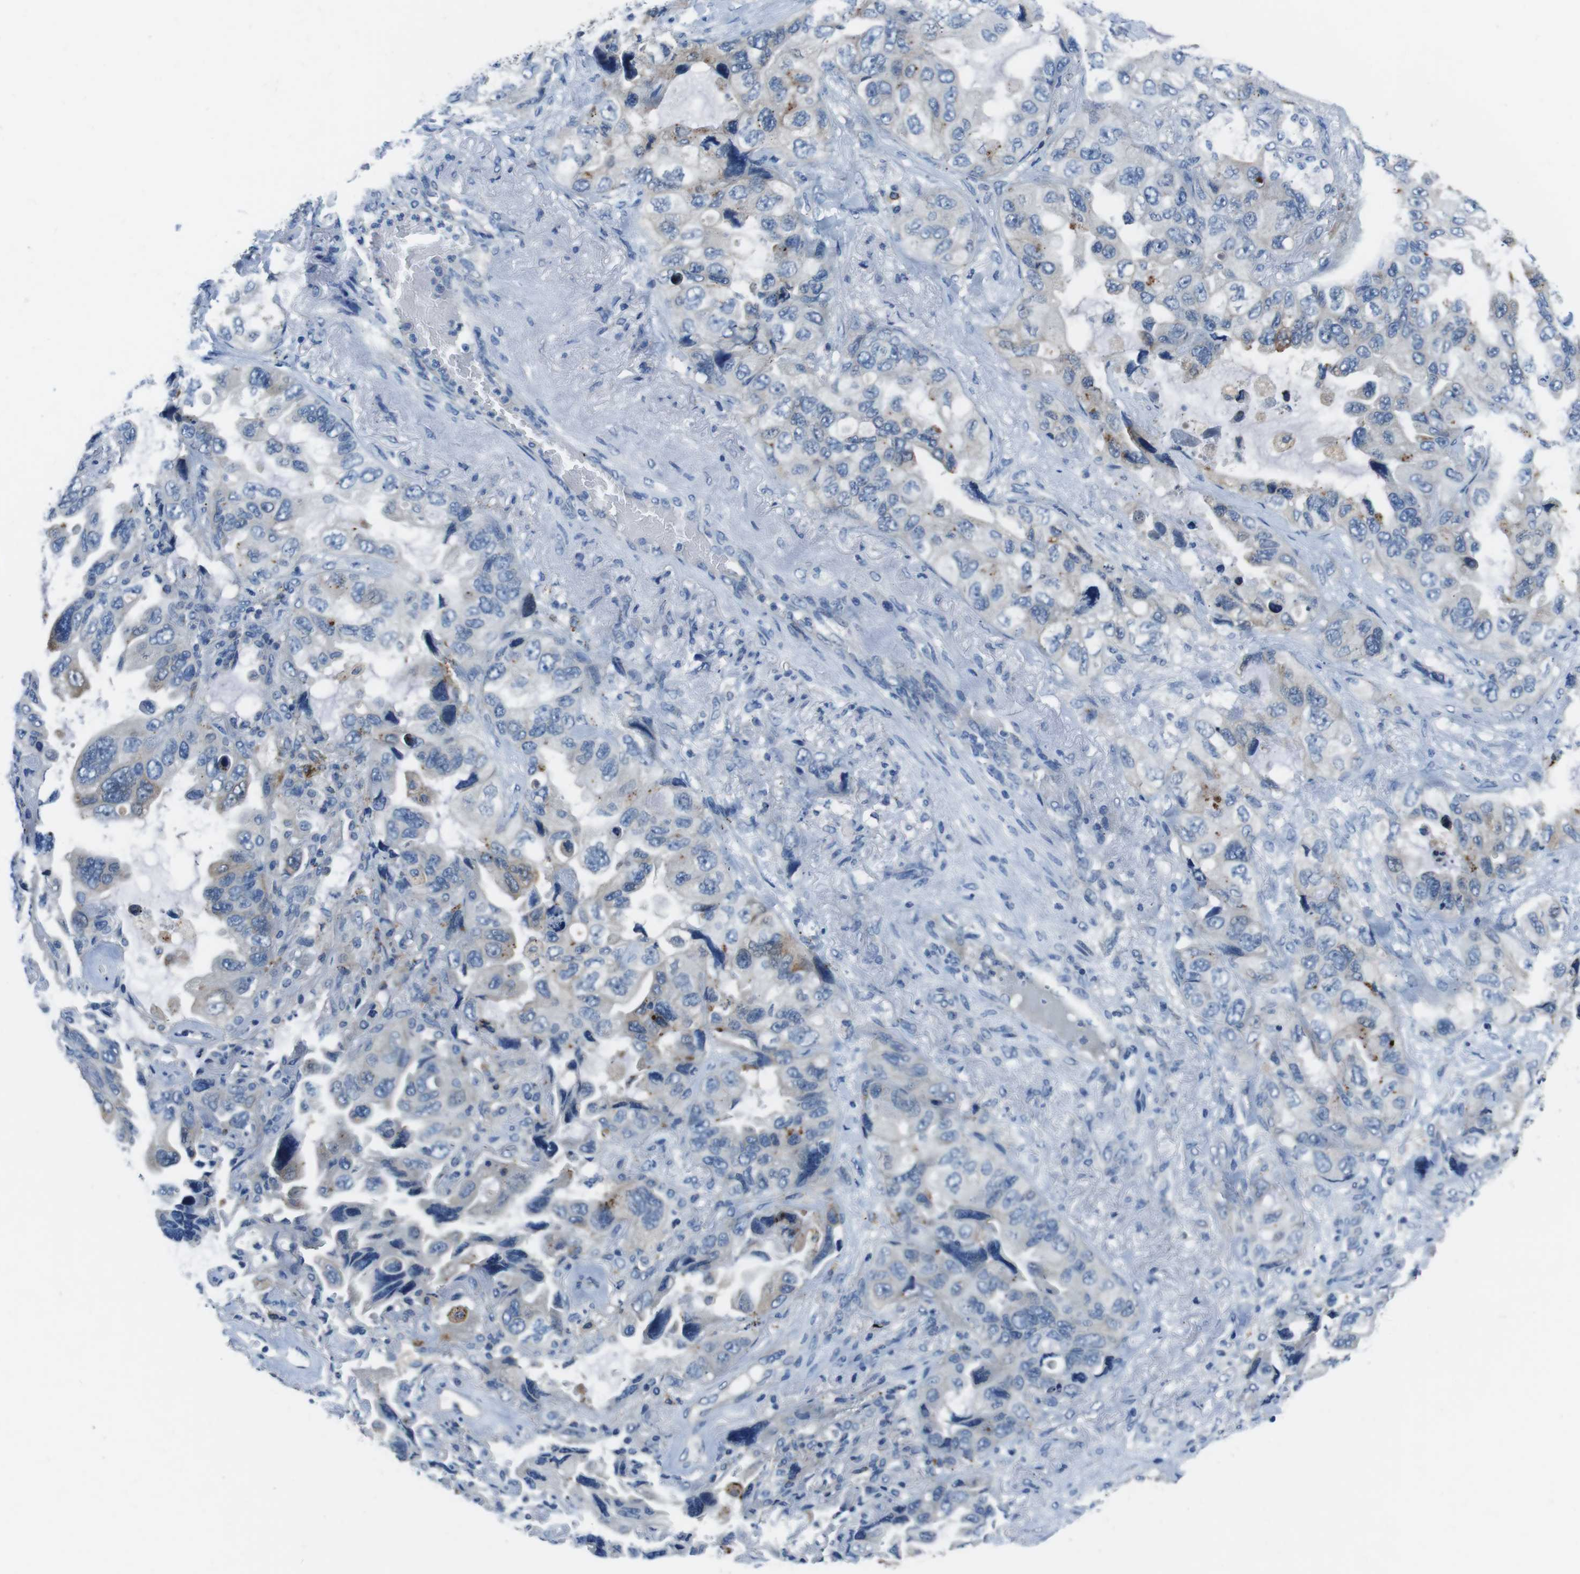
{"staining": {"intensity": "moderate", "quantity": "<25%", "location": "cytoplasmic/membranous"}, "tissue": "lung cancer", "cell_type": "Tumor cells", "image_type": "cancer", "snomed": [{"axis": "morphology", "description": "Squamous cell carcinoma, NOS"}, {"axis": "topography", "description": "Lung"}], "caption": "Protein expression analysis of human lung cancer reveals moderate cytoplasmic/membranous positivity in about <25% of tumor cells. Using DAB (brown) and hematoxylin (blue) stains, captured at high magnification using brightfield microscopy.", "gene": "TULP3", "patient": {"sex": "female", "age": 73}}